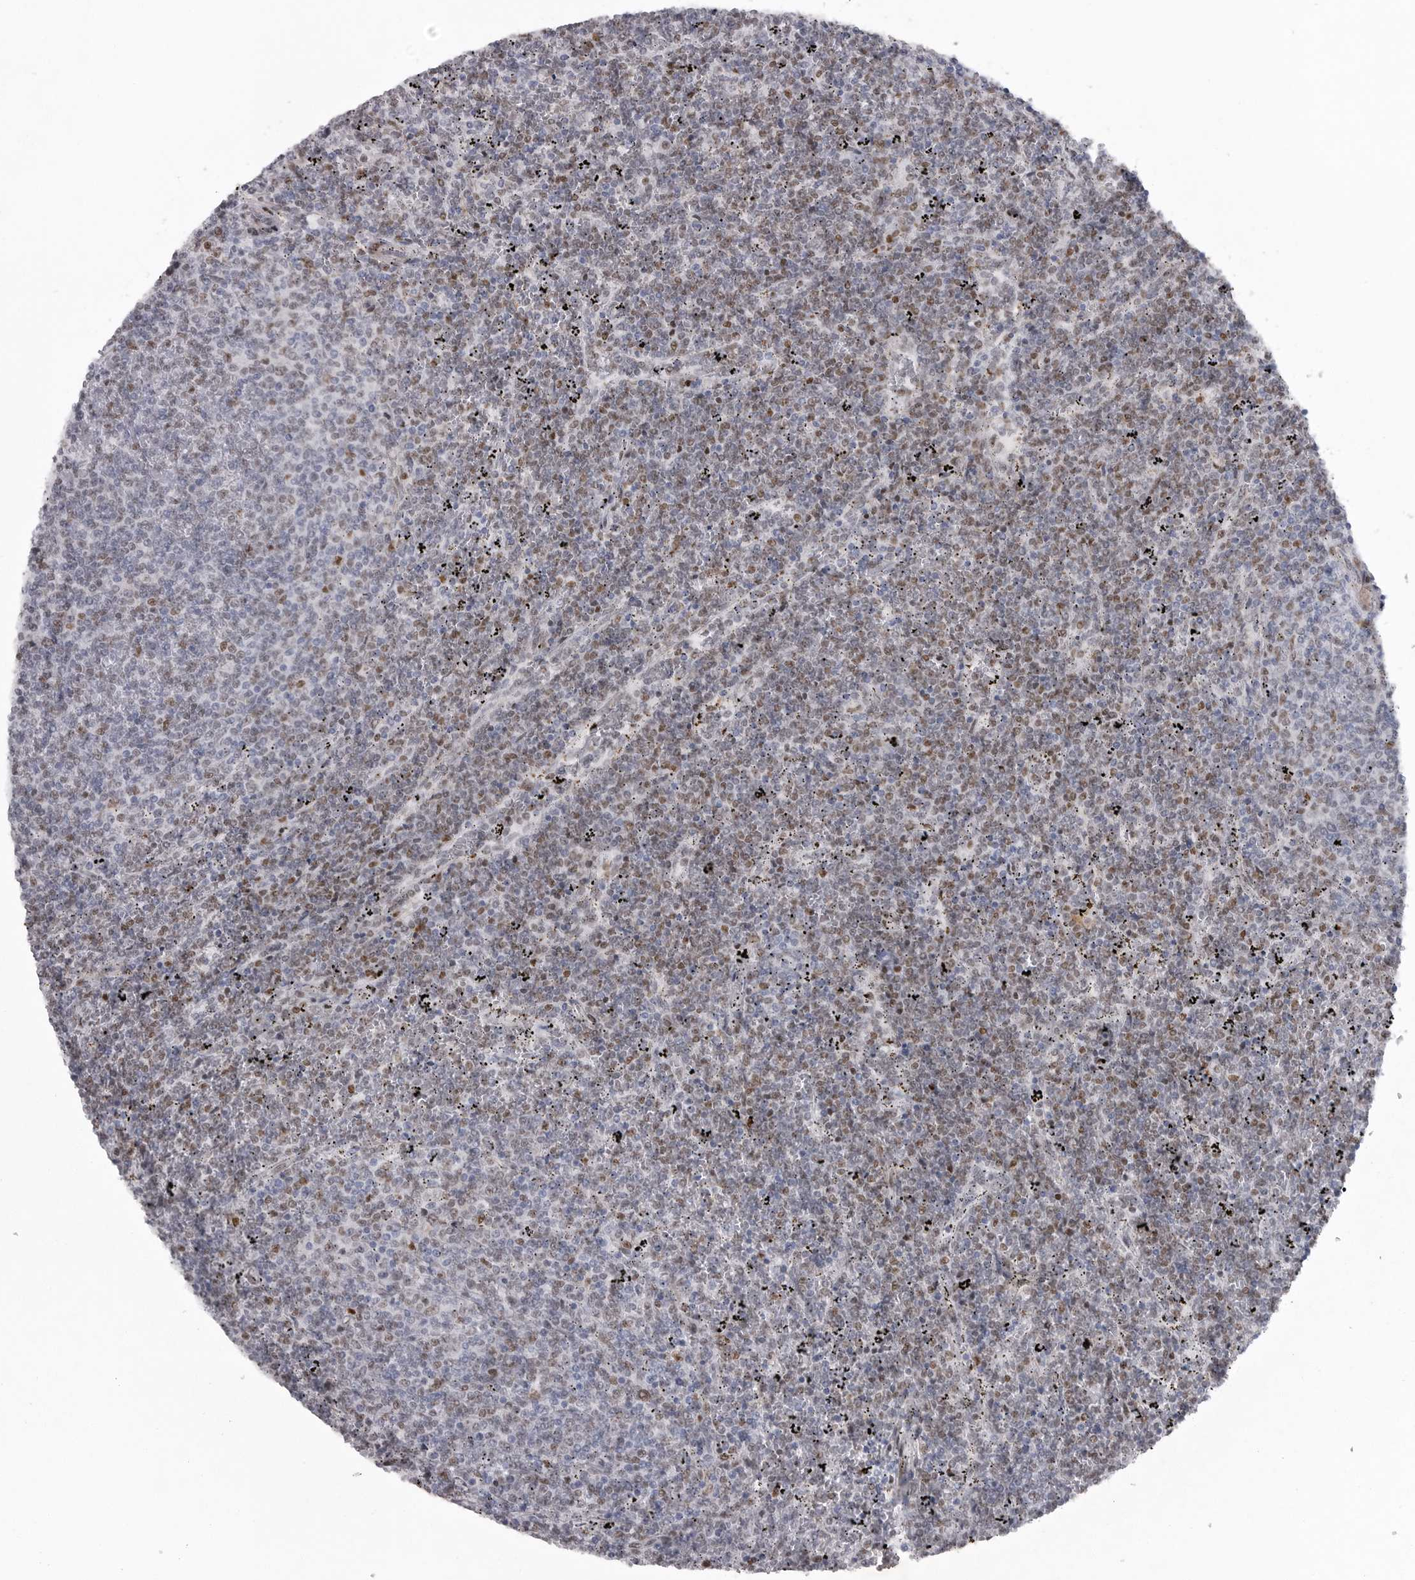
{"staining": {"intensity": "weak", "quantity": "25%-75%", "location": "nuclear"}, "tissue": "lymphoma", "cell_type": "Tumor cells", "image_type": "cancer", "snomed": [{"axis": "morphology", "description": "Malignant lymphoma, non-Hodgkin's type, Low grade"}, {"axis": "topography", "description": "Spleen"}], "caption": "A brown stain shows weak nuclear positivity of a protein in human lymphoma tumor cells. Immunohistochemistry (ihc) stains the protein in brown and the nuclei are stained blue.", "gene": "HMGN3", "patient": {"sex": "female", "age": 50}}